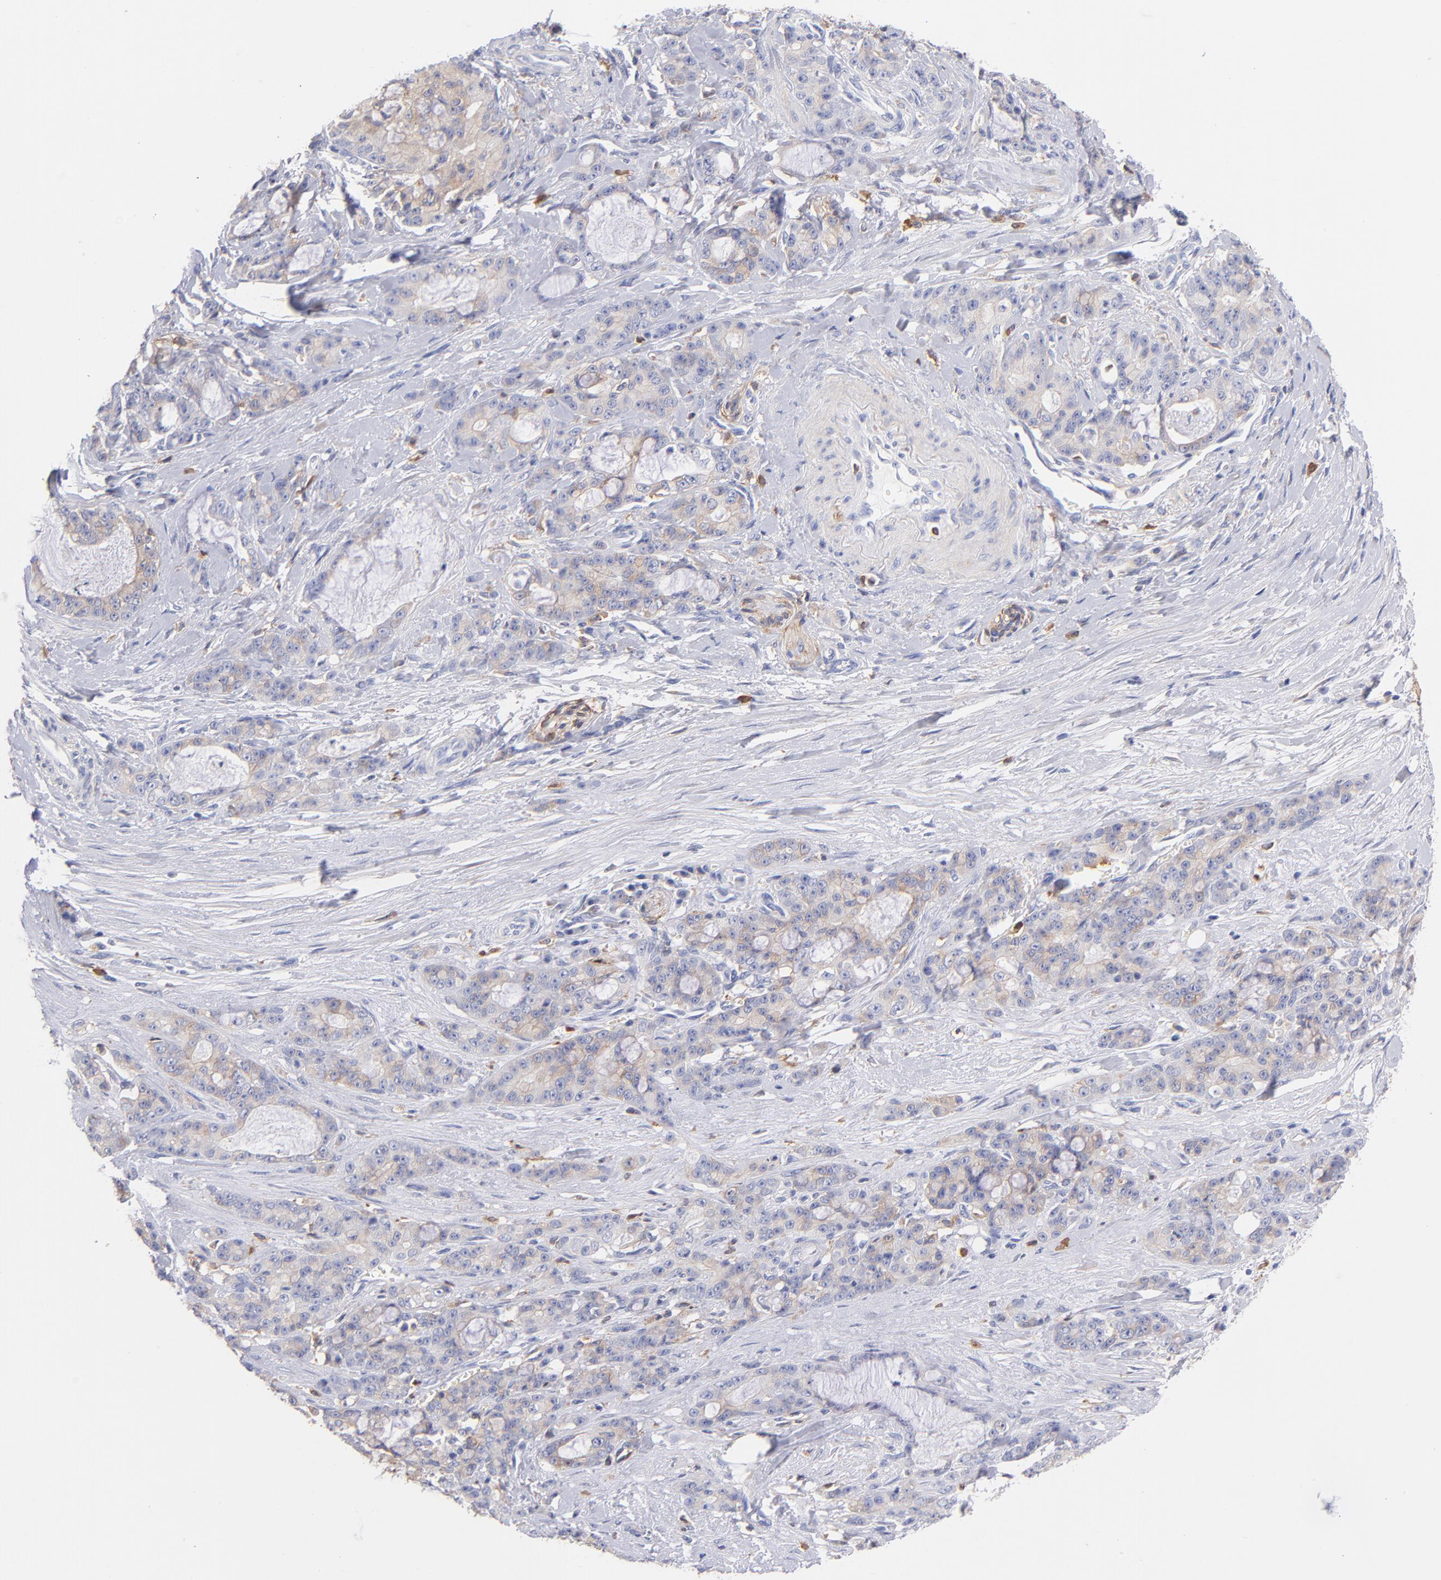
{"staining": {"intensity": "weak", "quantity": ">75%", "location": "cytoplasmic/membranous"}, "tissue": "pancreatic cancer", "cell_type": "Tumor cells", "image_type": "cancer", "snomed": [{"axis": "morphology", "description": "Adenocarcinoma, NOS"}, {"axis": "topography", "description": "Pancreas"}], "caption": "Protein staining of adenocarcinoma (pancreatic) tissue demonstrates weak cytoplasmic/membranous staining in about >75% of tumor cells.", "gene": "PRKCA", "patient": {"sex": "female", "age": 73}}